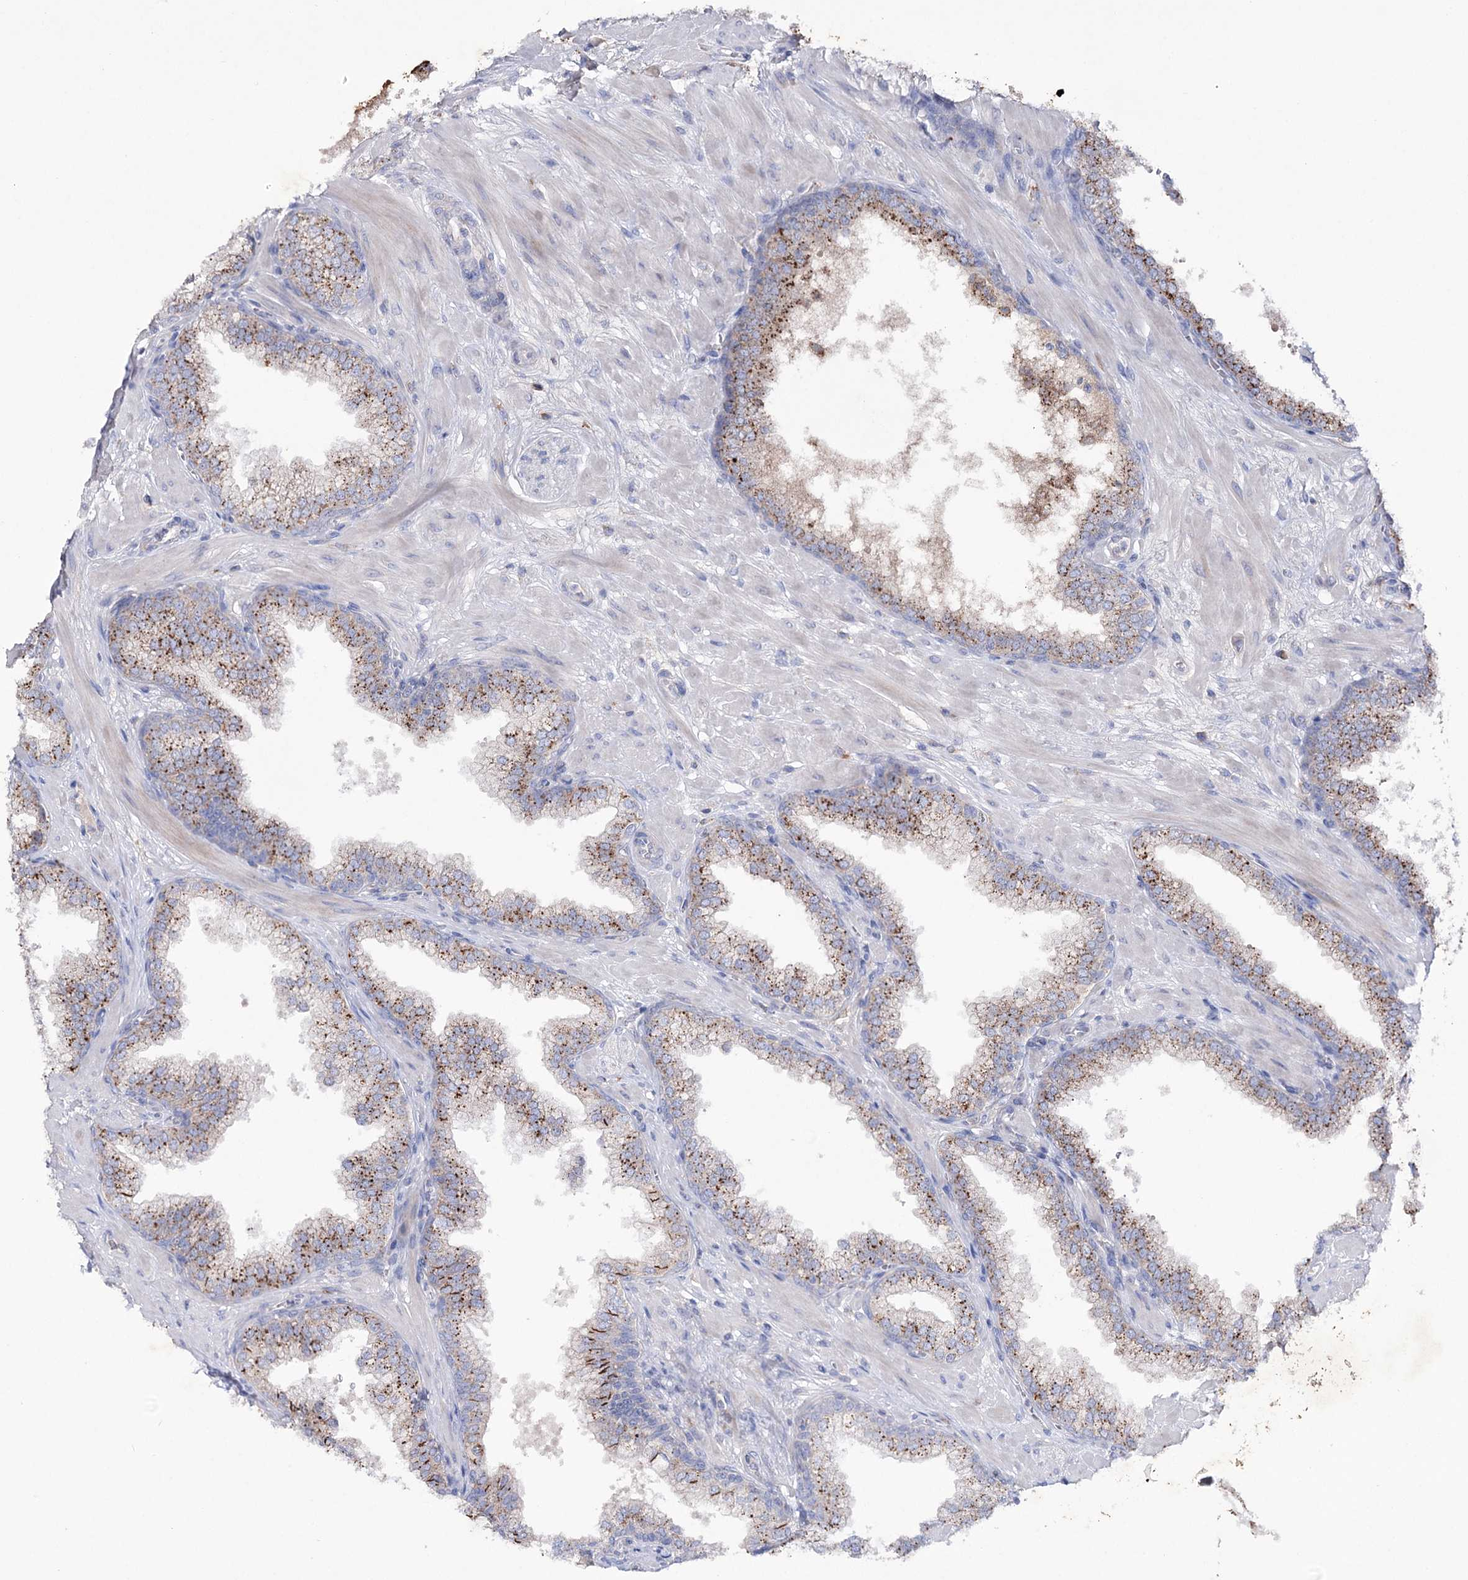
{"staining": {"intensity": "strong", "quantity": ">75%", "location": "cytoplasmic/membranous"}, "tissue": "prostate", "cell_type": "Glandular cells", "image_type": "normal", "snomed": [{"axis": "morphology", "description": "Normal tissue, NOS"}, {"axis": "topography", "description": "Prostate"}], "caption": "A high amount of strong cytoplasmic/membranous expression is appreciated in about >75% of glandular cells in benign prostate. Nuclei are stained in blue.", "gene": "NAGLU", "patient": {"sex": "male", "age": 60}}